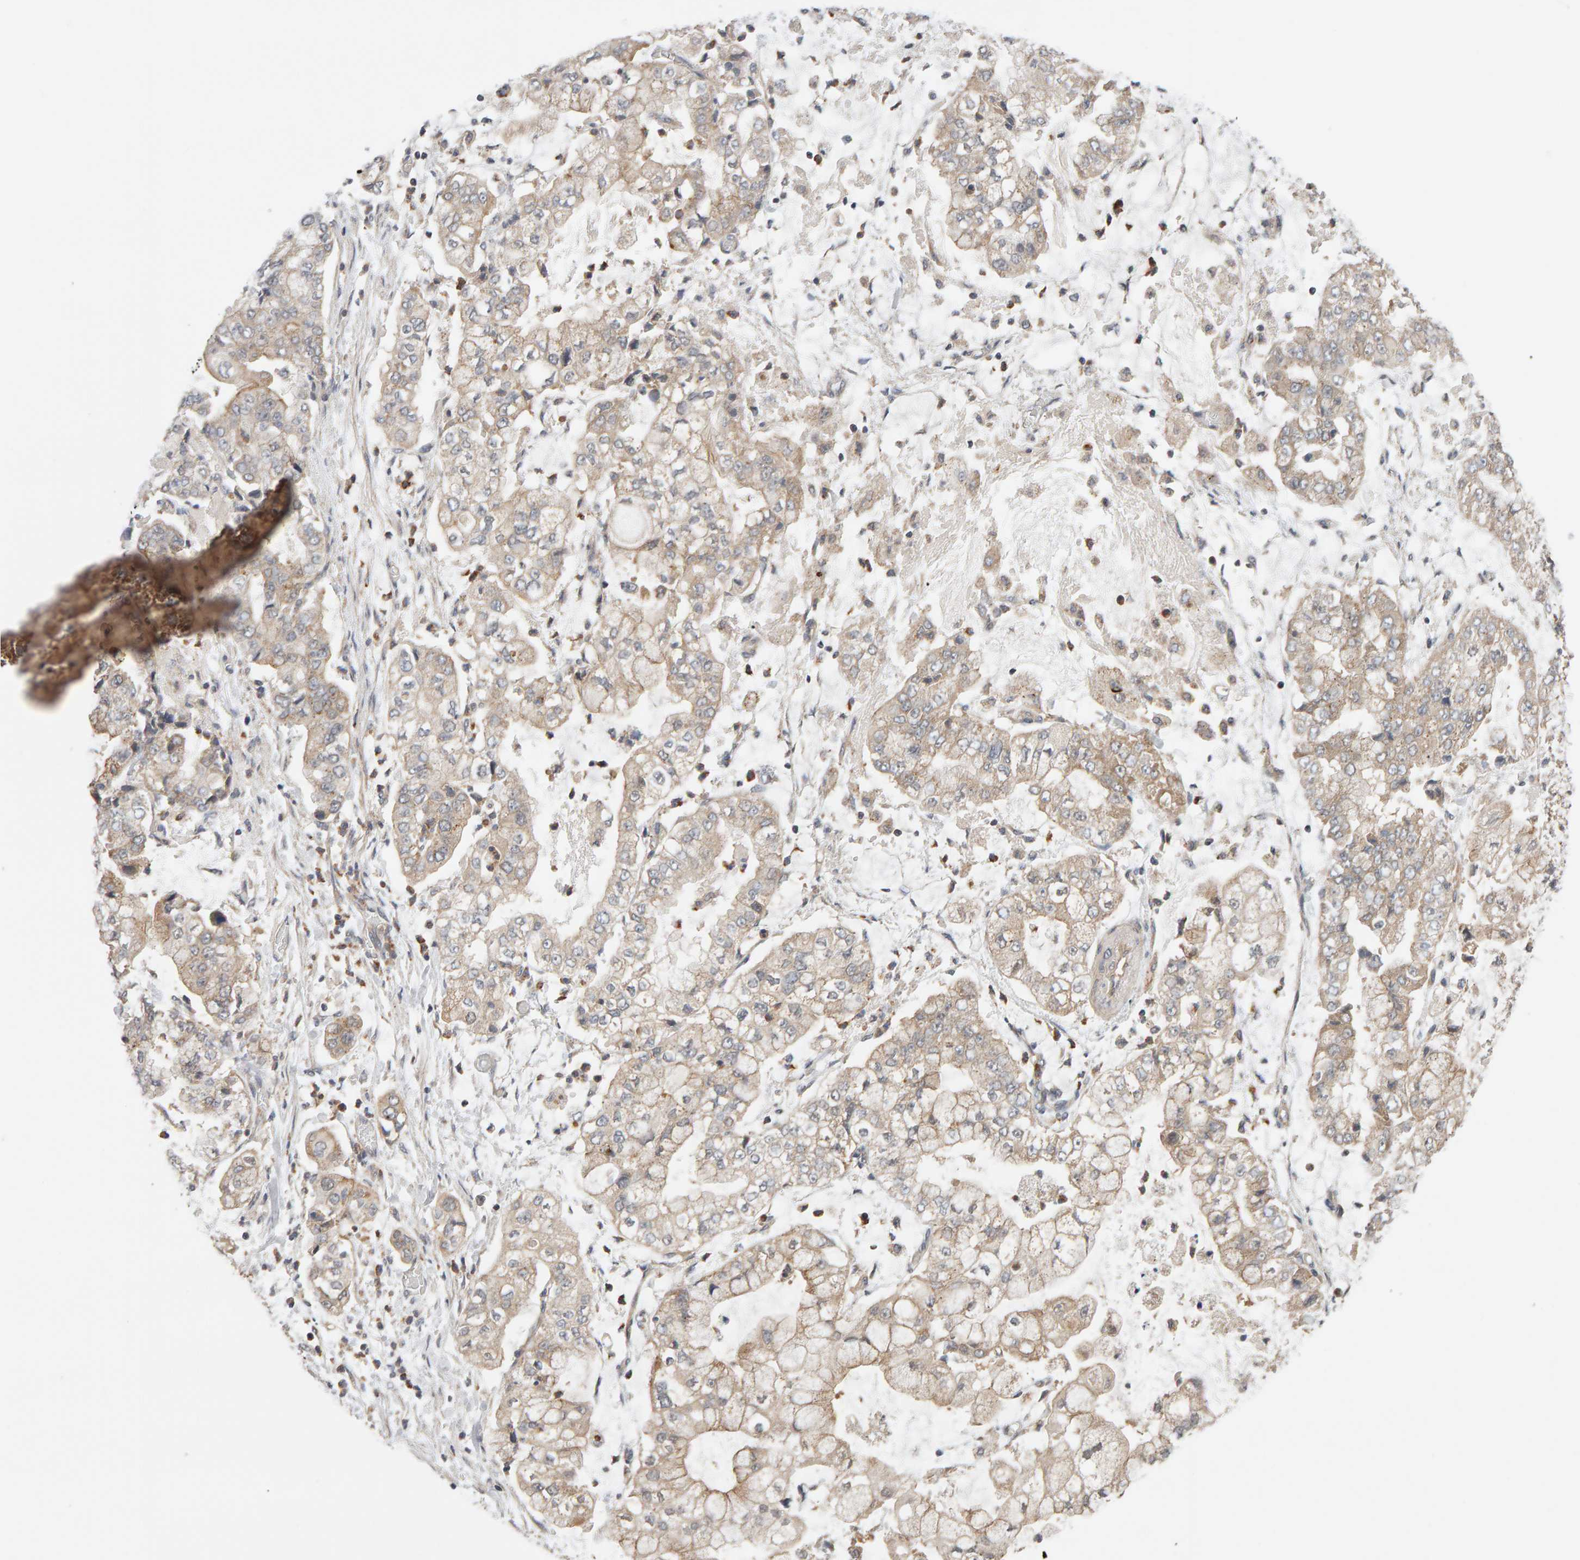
{"staining": {"intensity": "weak", "quantity": "25%-75%", "location": "cytoplasmic/membranous"}, "tissue": "stomach cancer", "cell_type": "Tumor cells", "image_type": "cancer", "snomed": [{"axis": "morphology", "description": "Adenocarcinoma, NOS"}, {"axis": "topography", "description": "Stomach"}], "caption": "A high-resolution image shows immunohistochemistry (IHC) staining of stomach cancer, which reveals weak cytoplasmic/membranous staining in about 25%-75% of tumor cells. (DAB IHC, brown staining for protein, blue staining for nuclei).", "gene": "DNAJC7", "patient": {"sex": "male", "age": 76}}